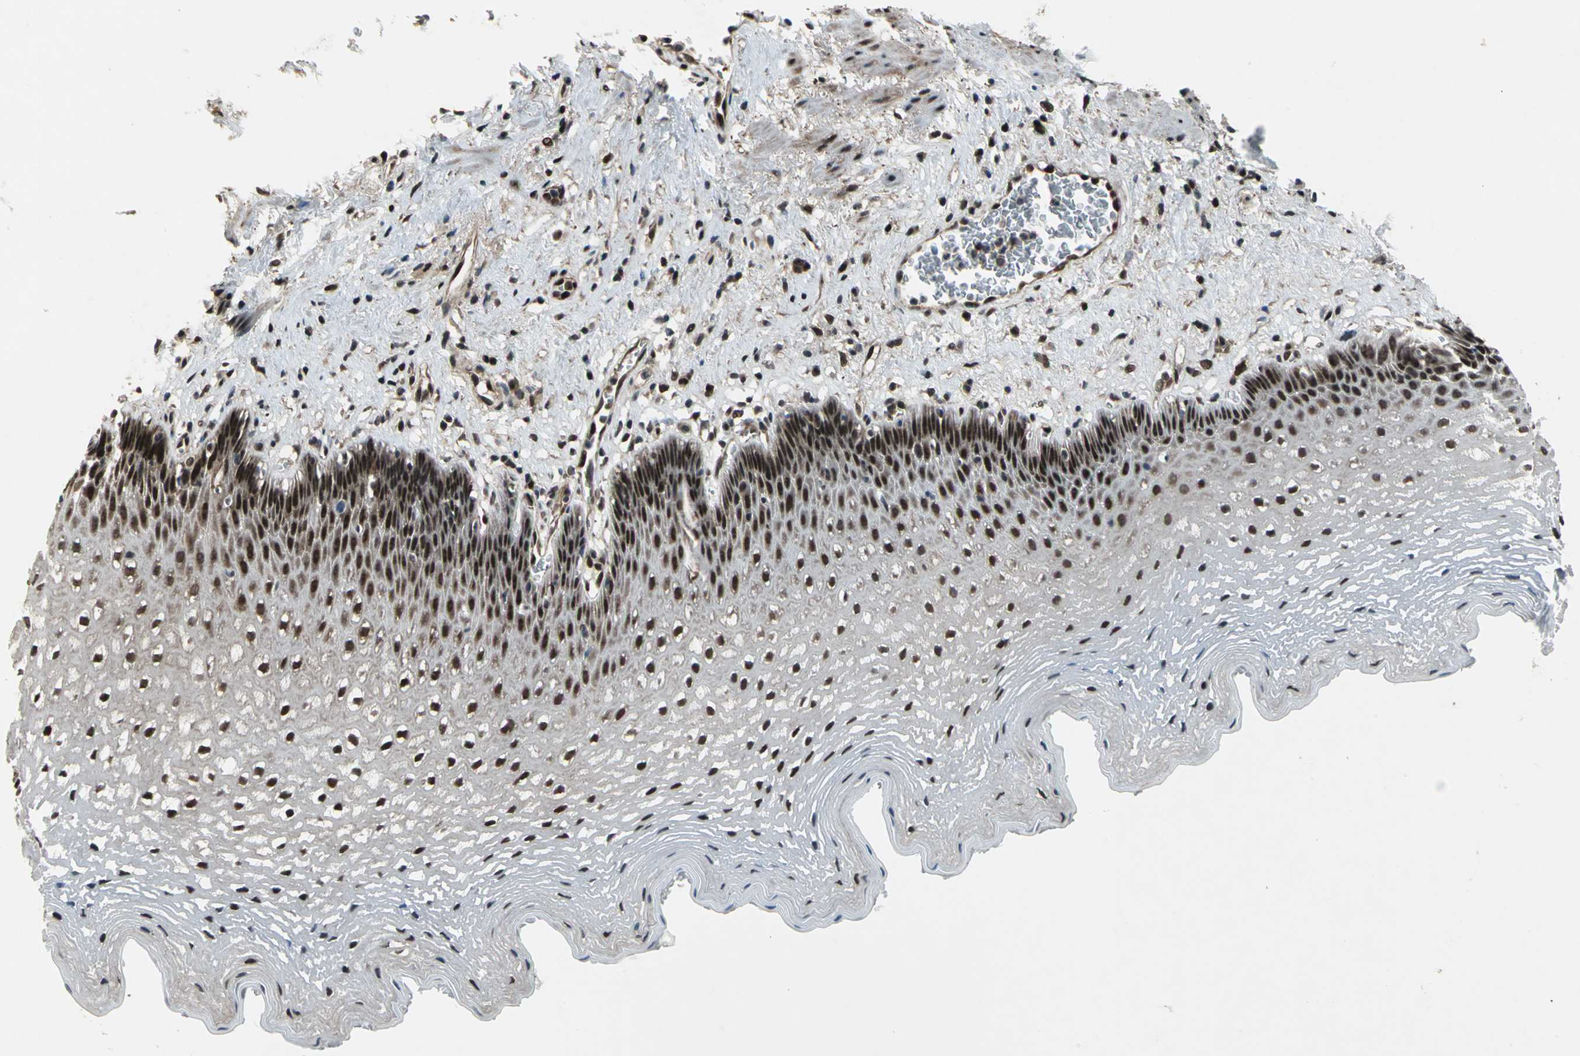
{"staining": {"intensity": "strong", "quantity": ">75%", "location": "nuclear"}, "tissue": "esophagus", "cell_type": "Squamous epithelial cells", "image_type": "normal", "snomed": [{"axis": "morphology", "description": "Normal tissue, NOS"}, {"axis": "topography", "description": "Esophagus"}], "caption": "The photomicrograph reveals a brown stain indicating the presence of a protein in the nuclear of squamous epithelial cells in esophagus. Using DAB (3,3'-diaminobenzidine) (brown) and hematoxylin (blue) stains, captured at high magnification using brightfield microscopy.", "gene": "COPS5", "patient": {"sex": "female", "age": 70}}